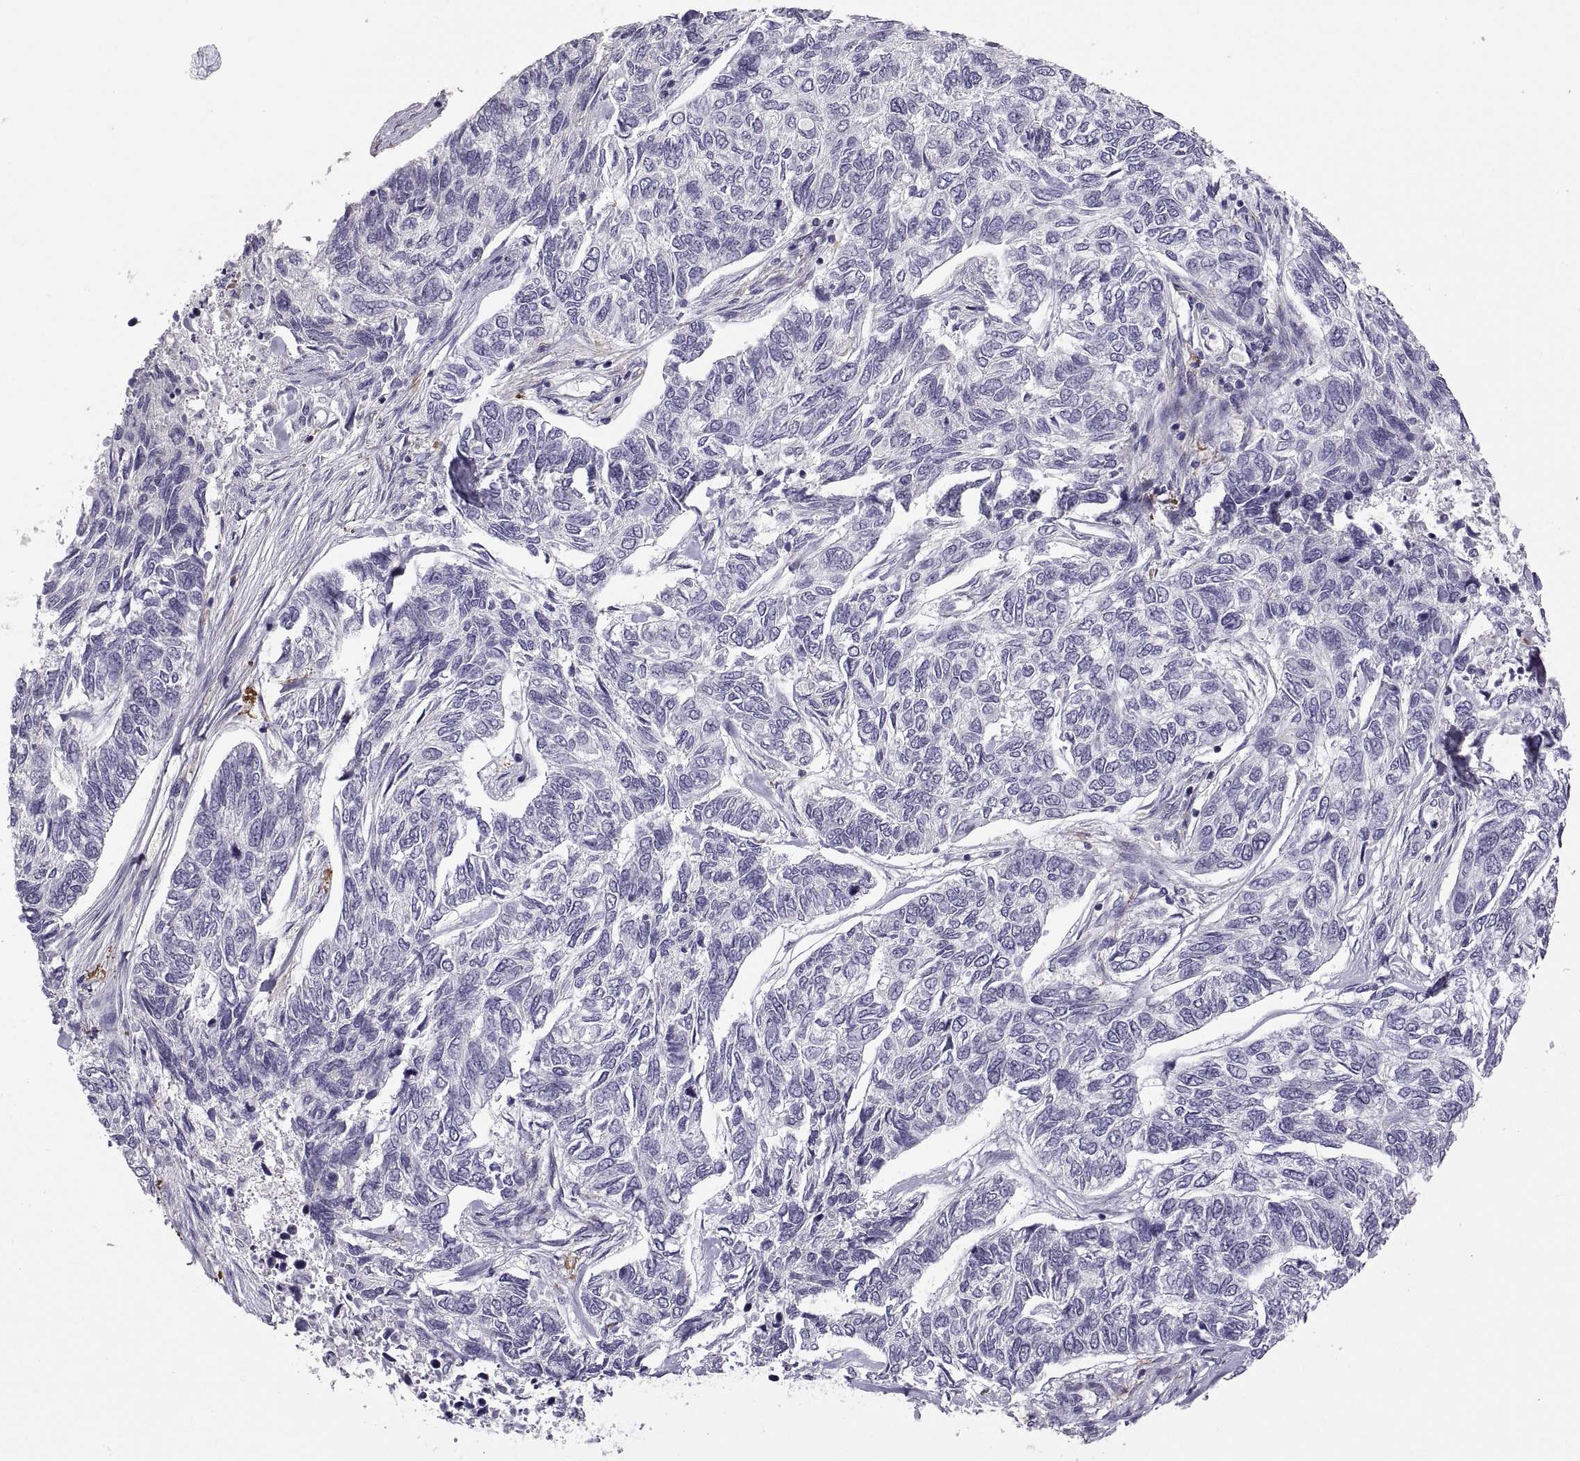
{"staining": {"intensity": "negative", "quantity": "none", "location": "none"}, "tissue": "skin cancer", "cell_type": "Tumor cells", "image_type": "cancer", "snomed": [{"axis": "morphology", "description": "Basal cell carcinoma"}, {"axis": "topography", "description": "Skin"}], "caption": "DAB immunohistochemical staining of human skin cancer reveals no significant positivity in tumor cells.", "gene": "MEIOC", "patient": {"sex": "female", "age": 65}}